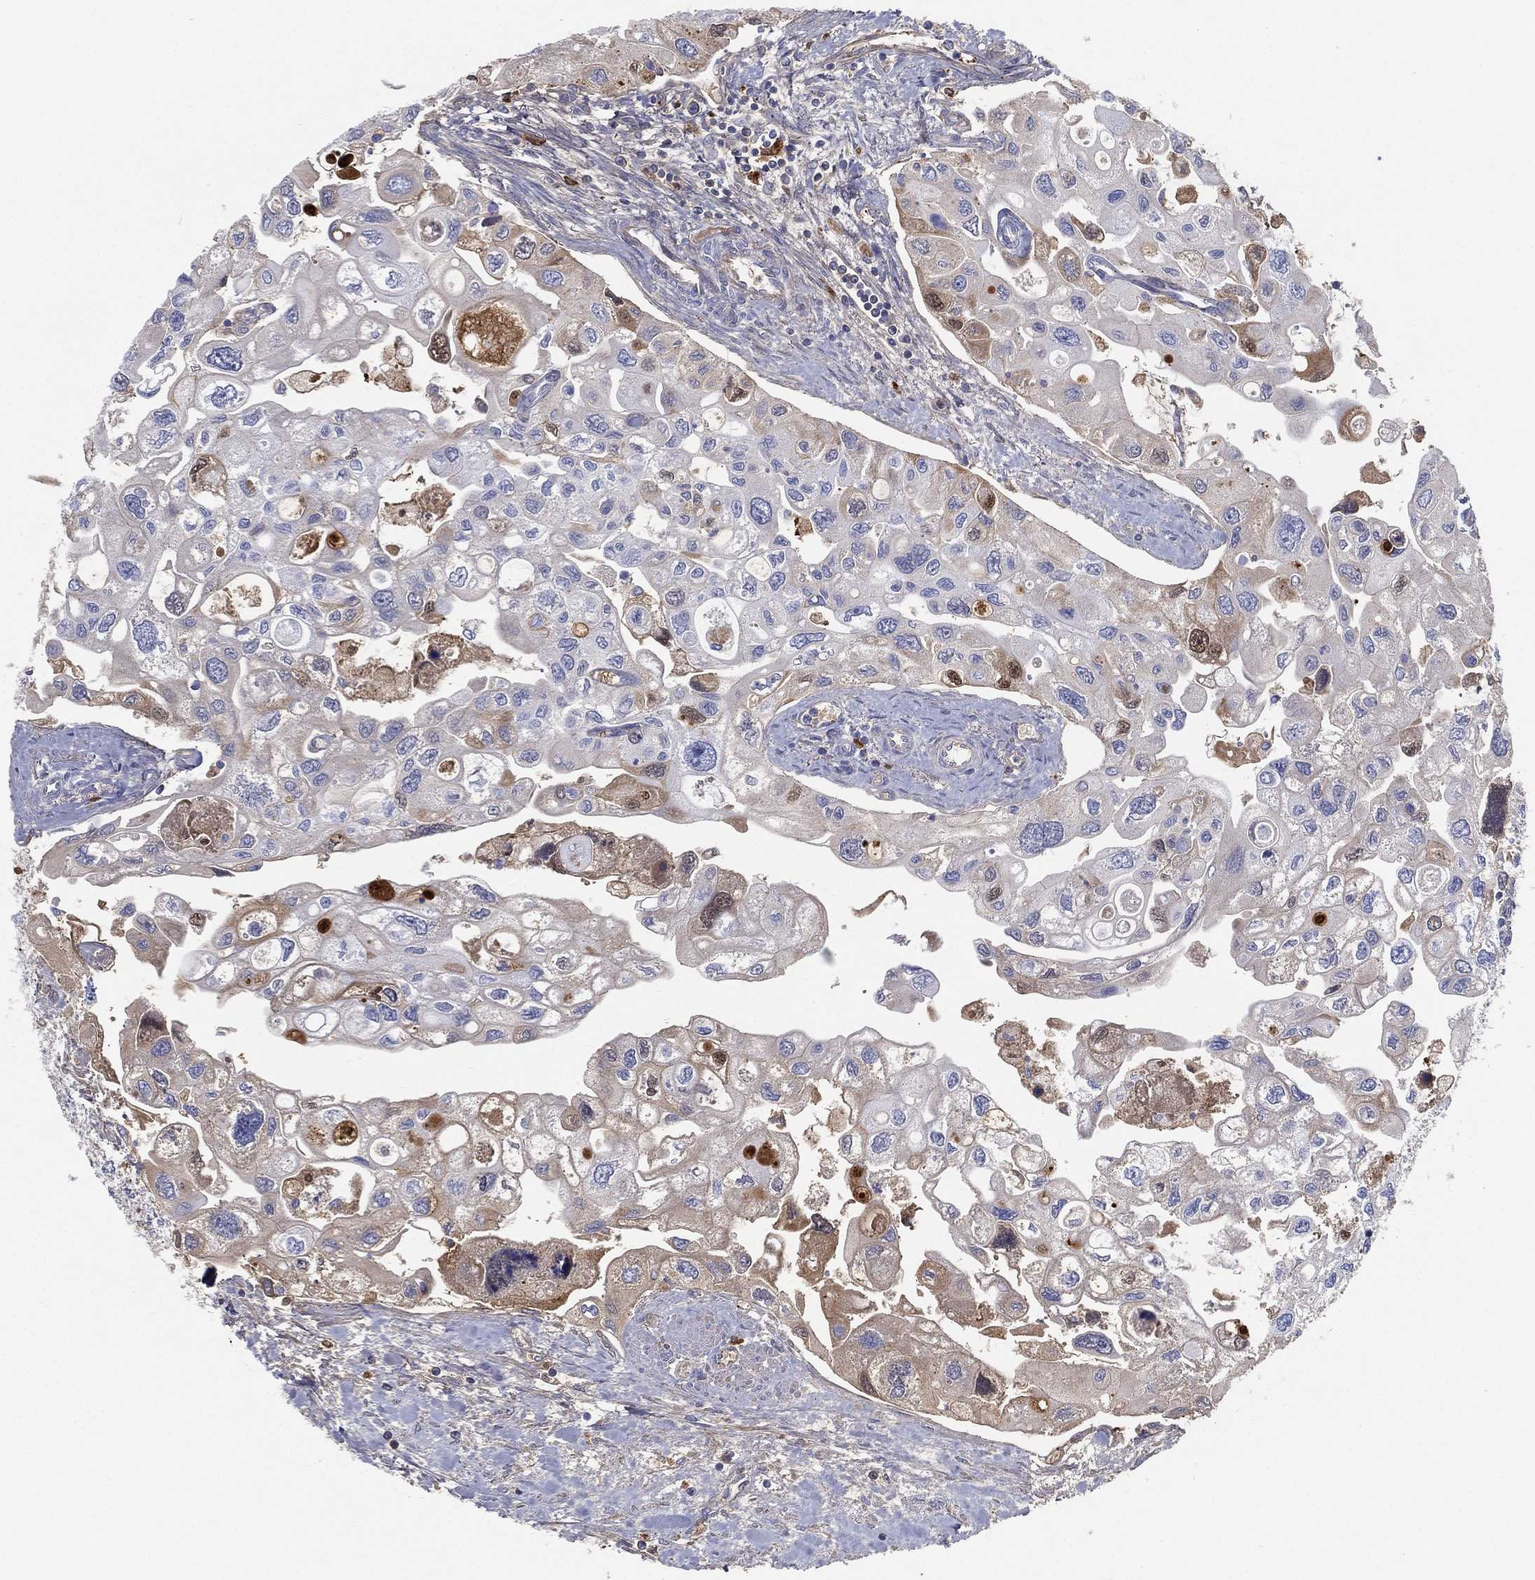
{"staining": {"intensity": "strong", "quantity": "<25%", "location": "cytoplasmic/membranous"}, "tissue": "urothelial cancer", "cell_type": "Tumor cells", "image_type": "cancer", "snomed": [{"axis": "morphology", "description": "Urothelial carcinoma, High grade"}, {"axis": "topography", "description": "Urinary bladder"}], "caption": "Brown immunohistochemical staining in urothelial cancer displays strong cytoplasmic/membranous expression in approximately <25% of tumor cells.", "gene": "IFNB1", "patient": {"sex": "male", "age": 59}}